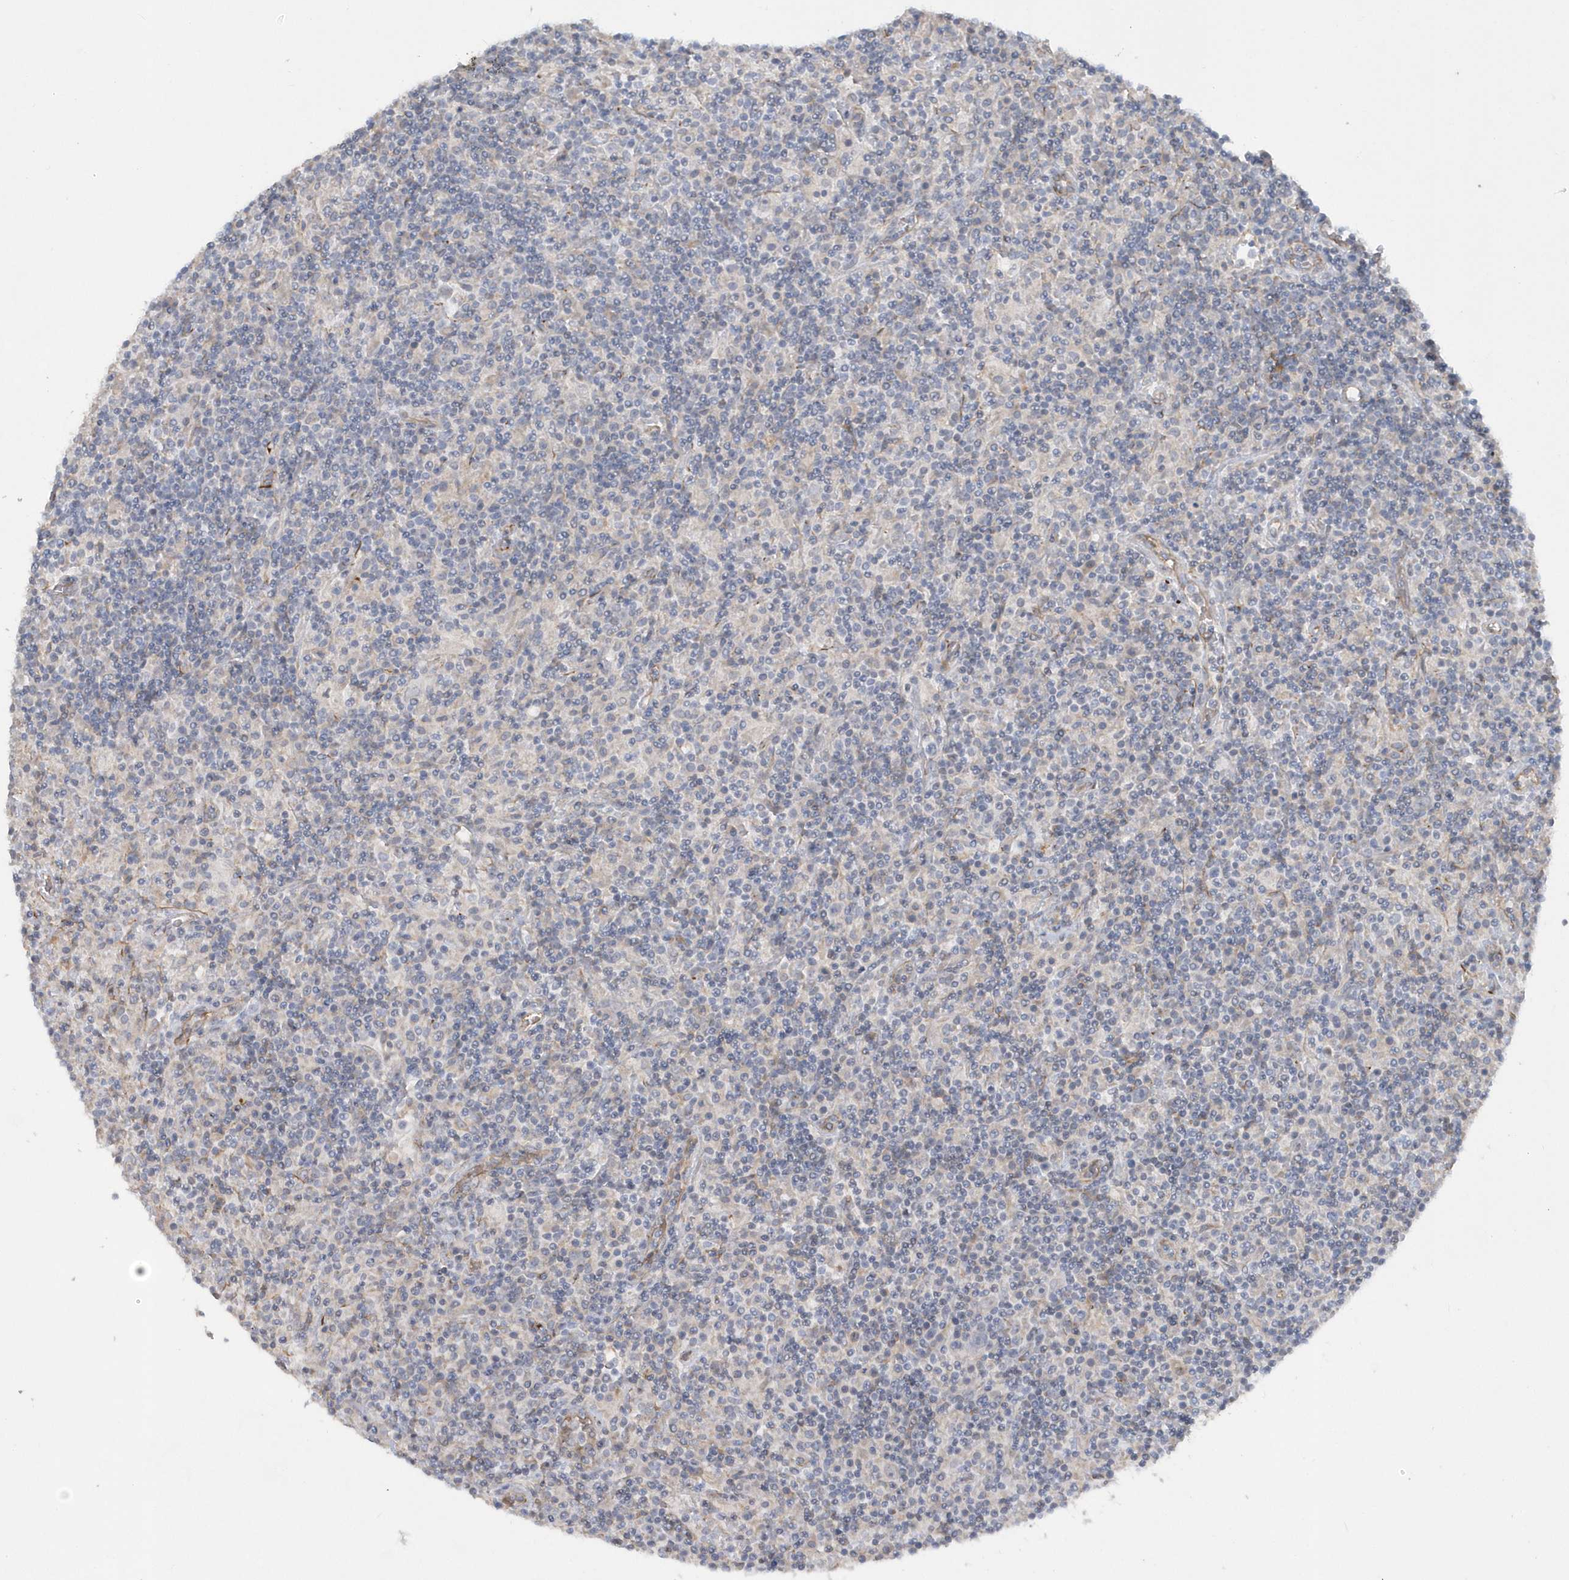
{"staining": {"intensity": "negative", "quantity": "none", "location": "none"}, "tissue": "lymphoma", "cell_type": "Tumor cells", "image_type": "cancer", "snomed": [{"axis": "morphology", "description": "Hodgkin's disease, NOS"}, {"axis": "topography", "description": "Lymph node"}], "caption": "An image of lymphoma stained for a protein reveals no brown staining in tumor cells. Nuclei are stained in blue.", "gene": "RAB17", "patient": {"sex": "male", "age": 70}}